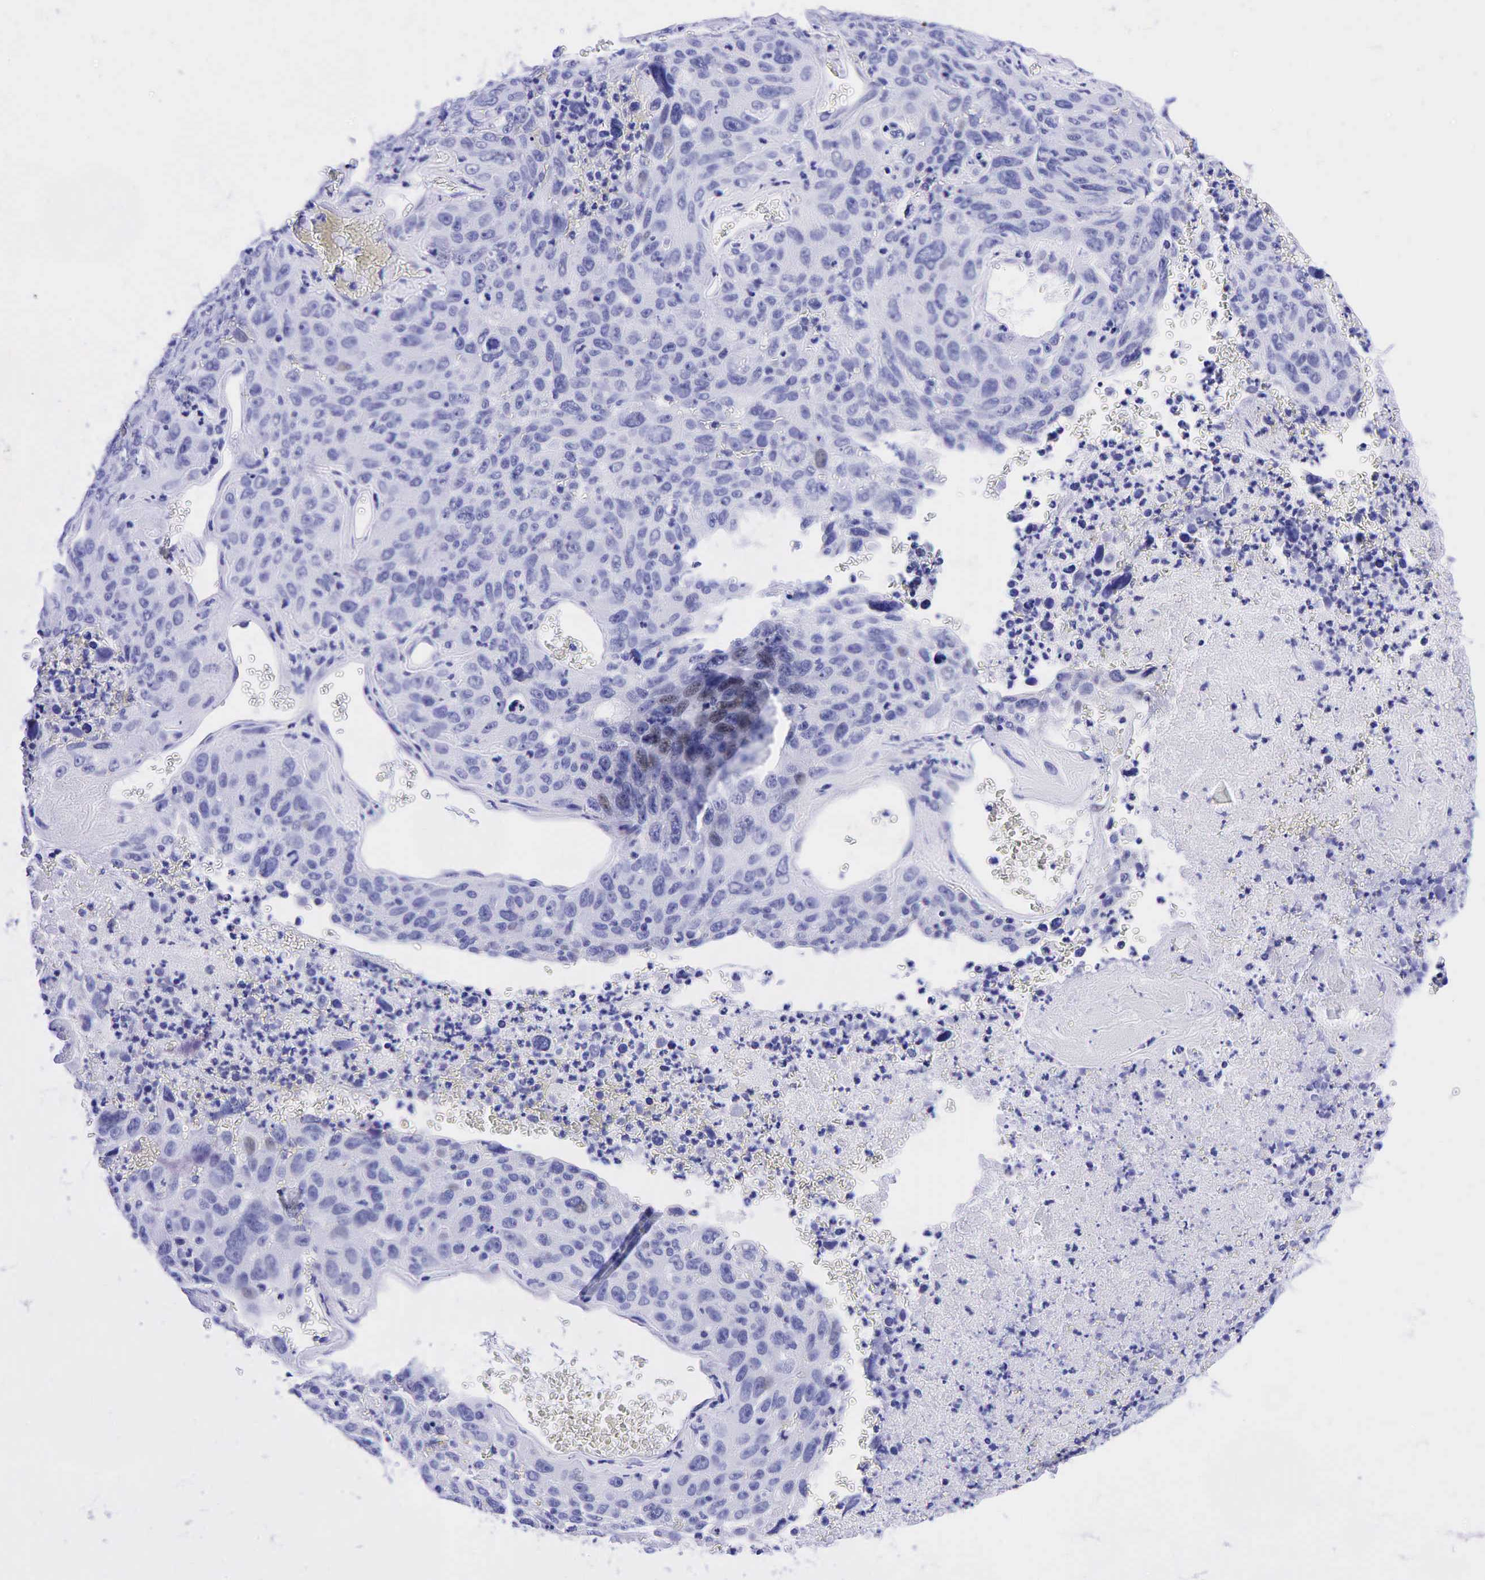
{"staining": {"intensity": "negative", "quantity": "none", "location": "none"}, "tissue": "lung cancer", "cell_type": "Tumor cells", "image_type": "cancer", "snomed": [{"axis": "morphology", "description": "Squamous cell carcinoma, NOS"}, {"axis": "topography", "description": "Lung"}], "caption": "DAB immunohistochemical staining of human lung squamous cell carcinoma reveals no significant expression in tumor cells.", "gene": "ESR1", "patient": {"sex": "male", "age": 64}}